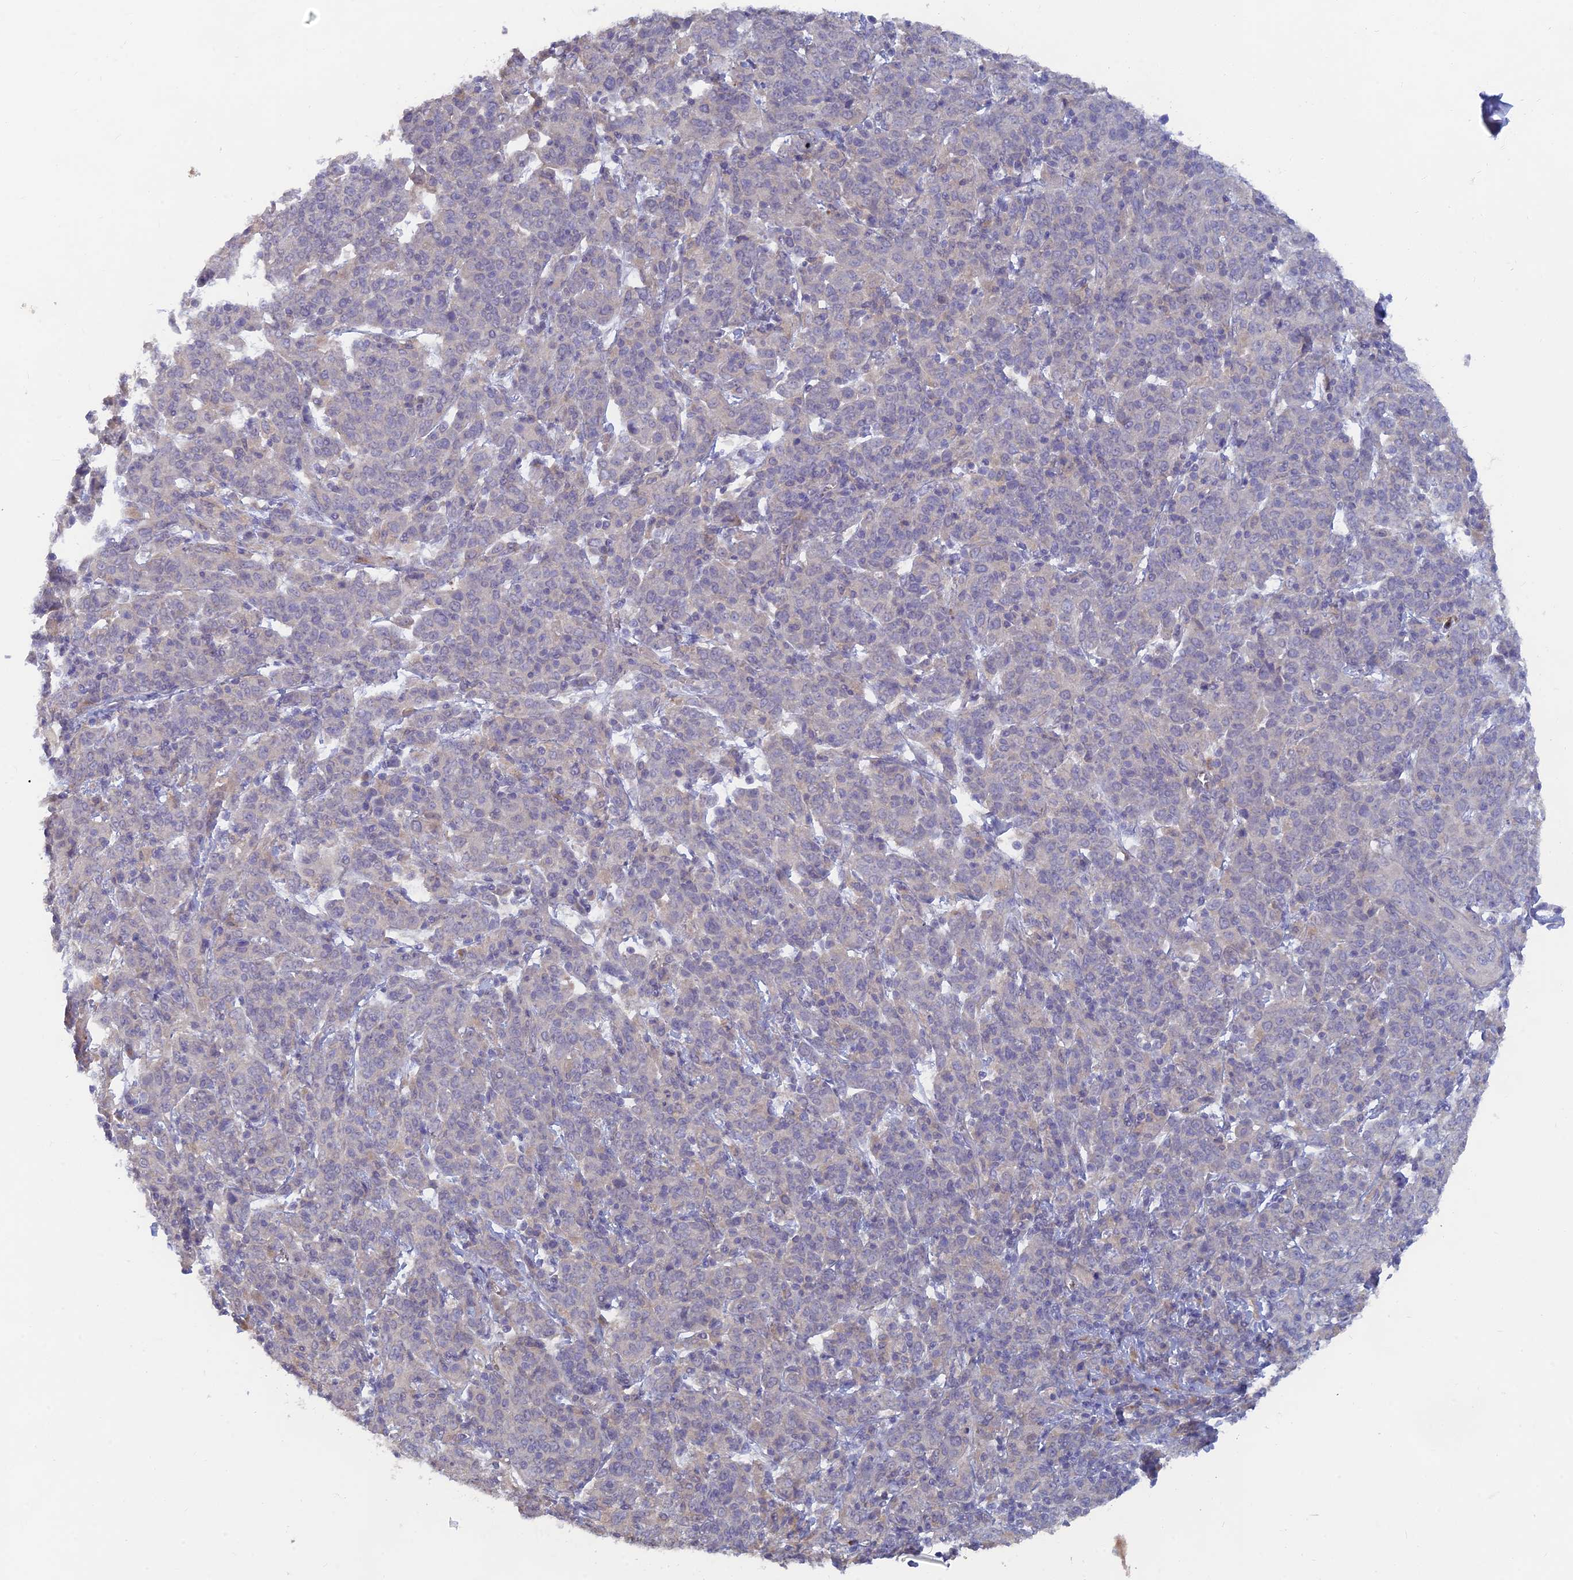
{"staining": {"intensity": "weak", "quantity": "<25%", "location": "cytoplasmic/membranous"}, "tissue": "cervical cancer", "cell_type": "Tumor cells", "image_type": "cancer", "snomed": [{"axis": "morphology", "description": "Squamous cell carcinoma, NOS"}, {"axis": "topography", "description": "Cervix"}], "caption": "Immunohistochemistry (IHC) photomicrograph of human cervical cancer stained for a protein (brown), which reveals no expression in tumor cells. (DAB (3,3'-diaminobenzidine) IHC, high magnification).", "gene": "ARRDC1", "patient": {"sex": "female", "age": 67}}